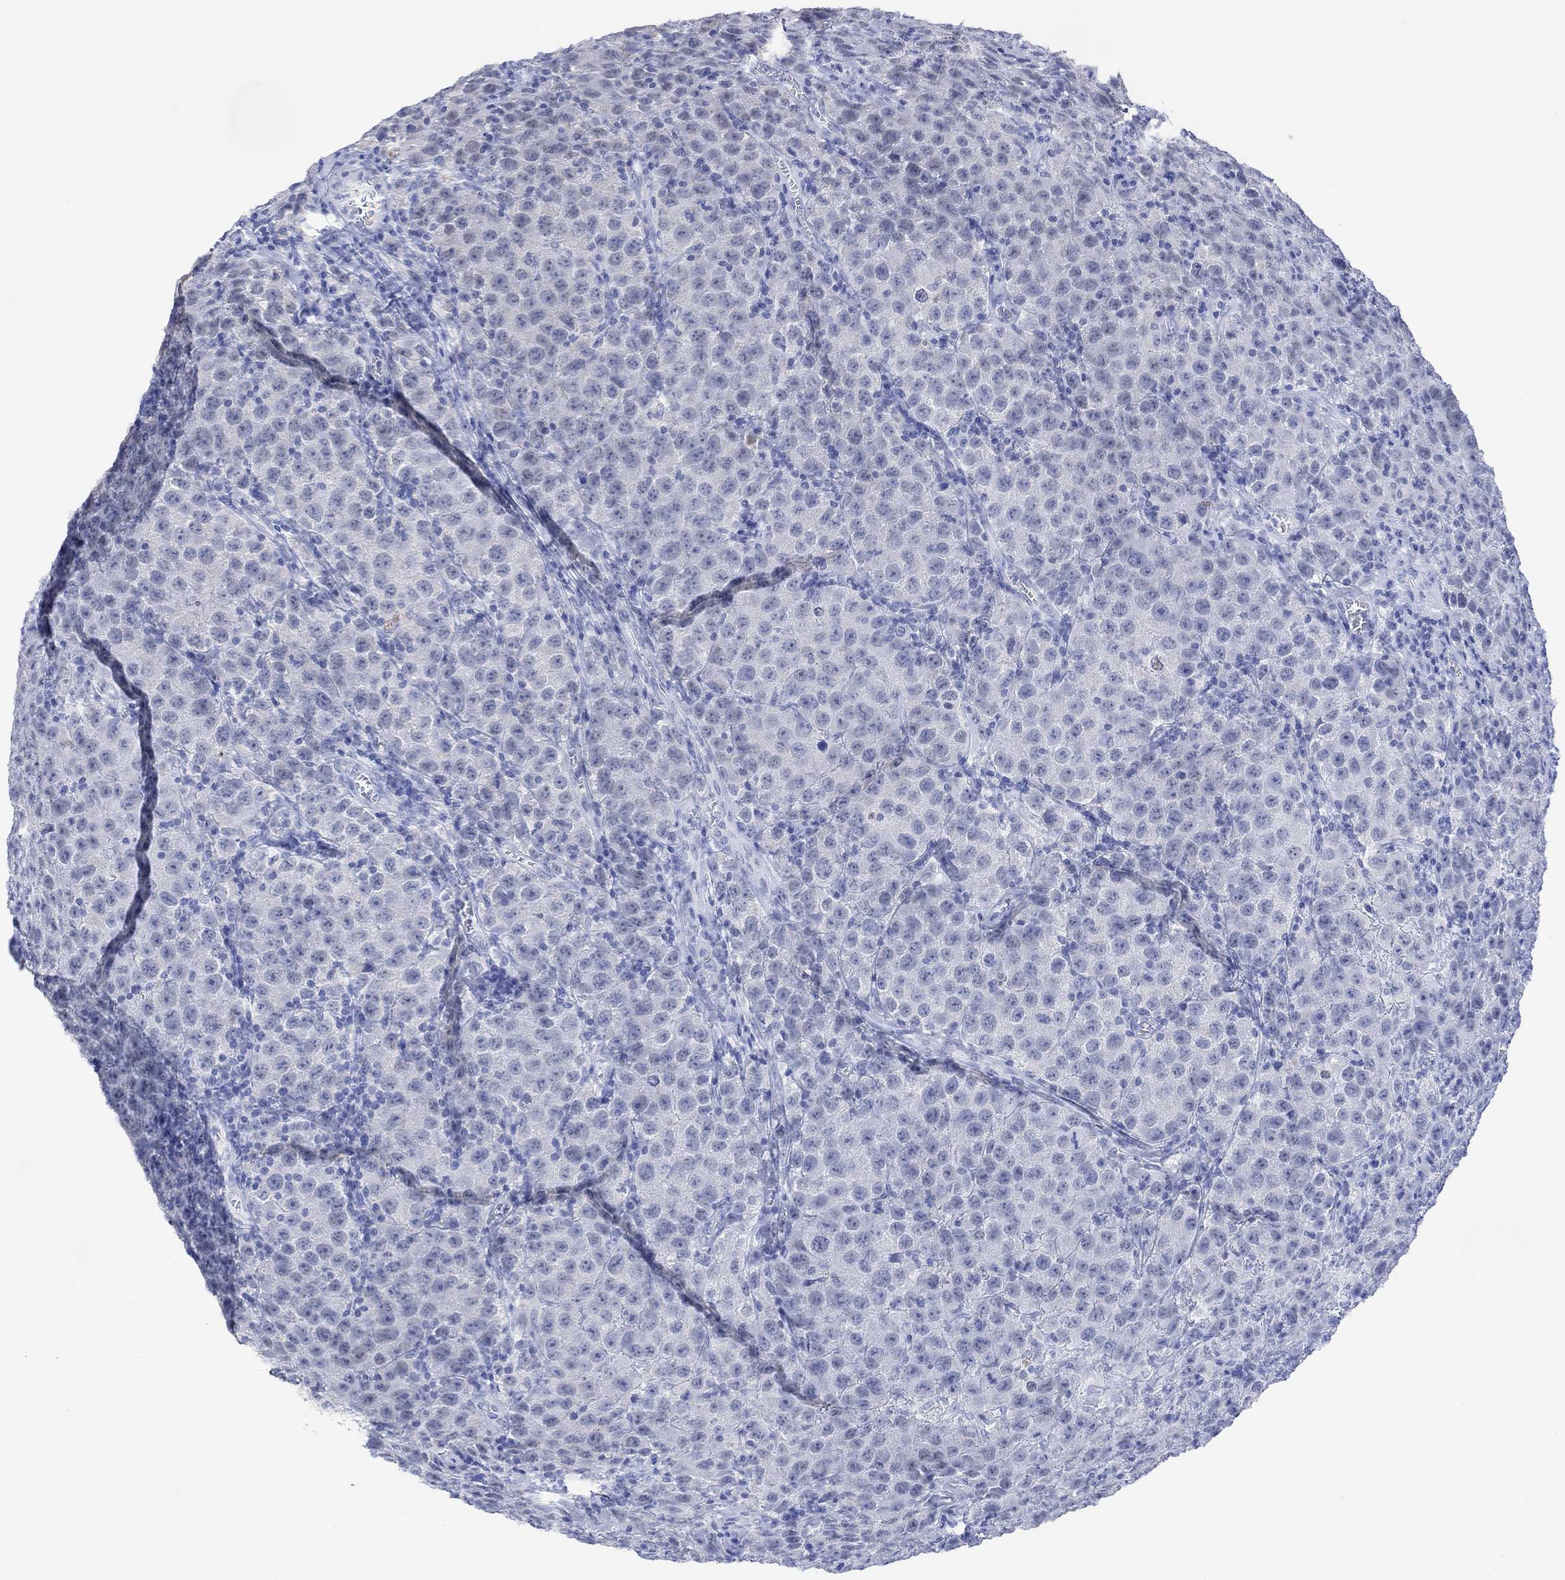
{"staining": {"intensity": "negative", "quantity": "none", "location": "none"}, "tissue": "testis cancer", "cell_type": "Tumor cells", "image_type": "cancer", "snomed": [{"axis": "morphology", "description": "Seminoma, NOS"}, {"axis": "topography", "description": "Testis"}], "caption": "IHC histopathology image of testis cancer (seminoma) stained for a protein (brown), which displays no positivity in tumor cells.", "gene": "SYT12", "patient": {"sex": "male", "age": 52}}